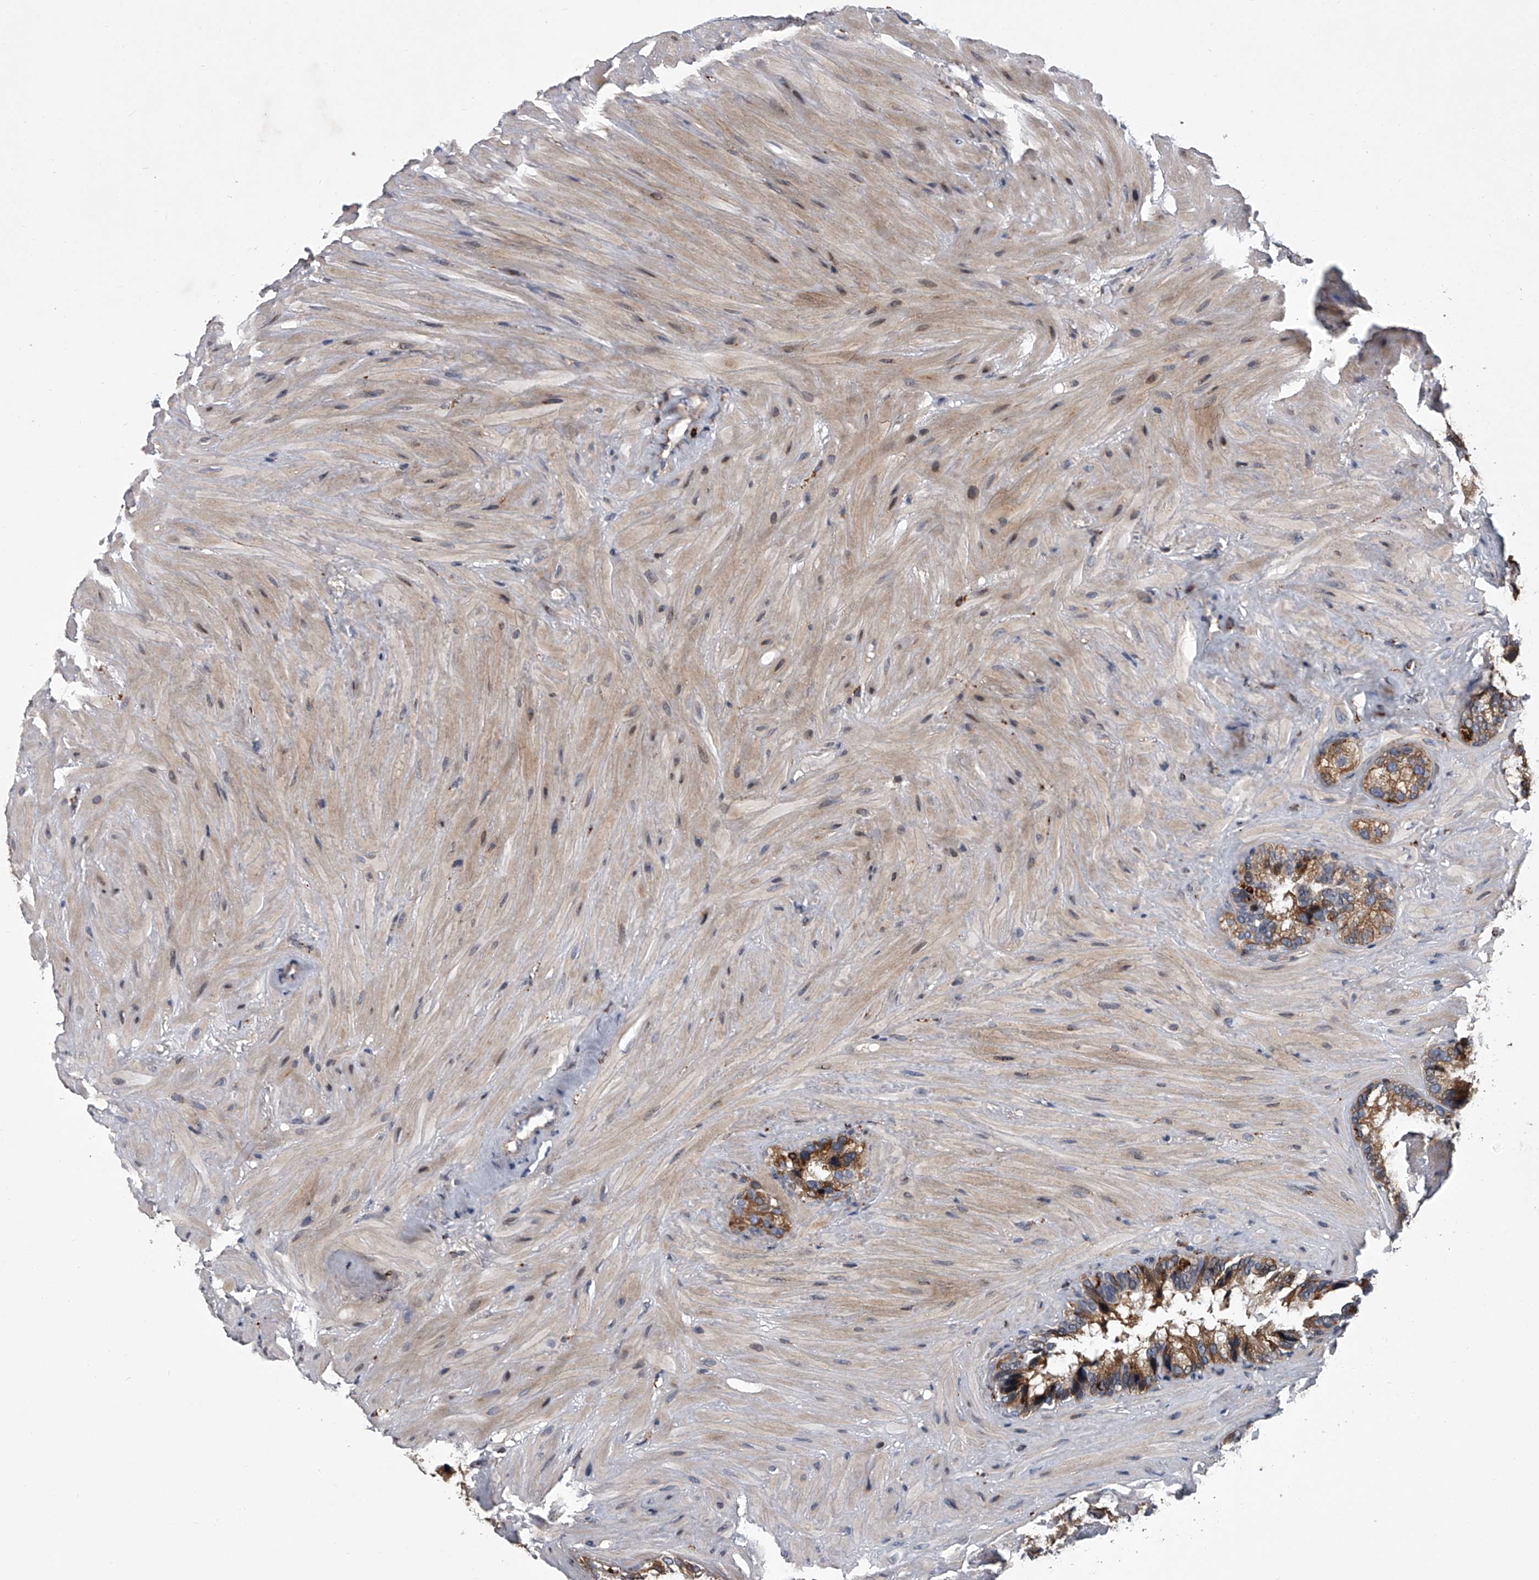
{"staining": {"intensity": "moderate", "quantity": ">75%", "location": "cytoplasmic/membranous"}, "tissue": "seminal vesicle", "cell_type": "Glandular cells", "image_type": "normal", "snomed": [{"axis": "morphology", "description": "Normal tissue, NOS"}, {"axis": "topography", "description": "Prostate"}, {"axis": "topography", "description": "Seminal veicle"}], "caption": "Protein staining demonstrates moderate cytoplasmic/membranous expression in about >75% of glandular cells in normal seminal vesicle.", "gene": "TRIM8", "patient": {"sex": "male", "age": 68}}